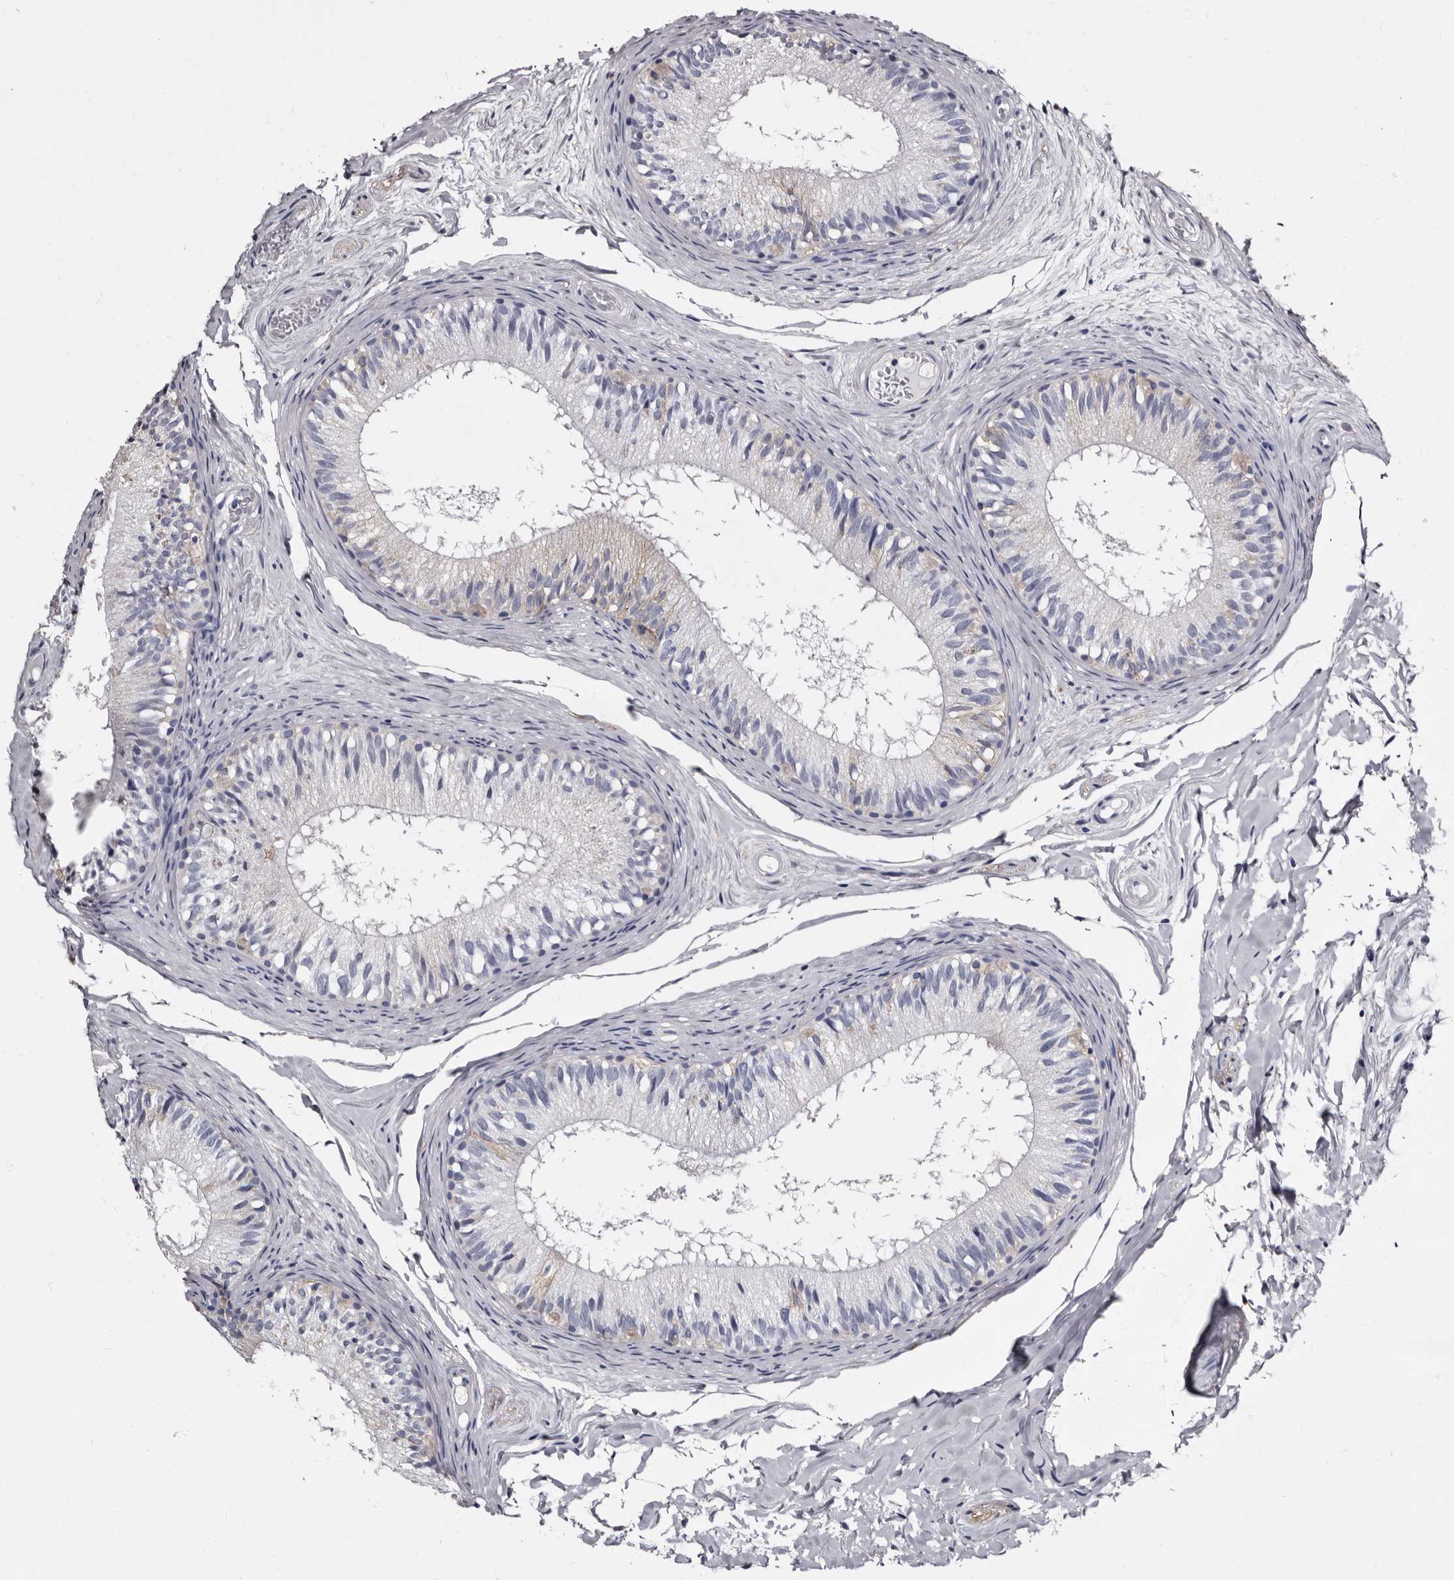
{"staining": {"intensity": "weak", "quantity": "25%-75%", "location": "cytoplasmic/membranous"}, "tissue": "epididymis", "cell_type": "Glandular cells", "image_type": "normal", "snomed": [{"axis": "morphology", "description": "Normal tissue, NOS"}, {"axis": "topography", "description": "Epididymis"}], "caption": "Approximately 25%-75% of glandular cells in unremarkable human epididymis show weak cytoplasmic/membranous protein staining as visualized by brown immunohistochemical staining.", "gene": "EPB41L3", "patient": {"sex": "male", "age": 46}}